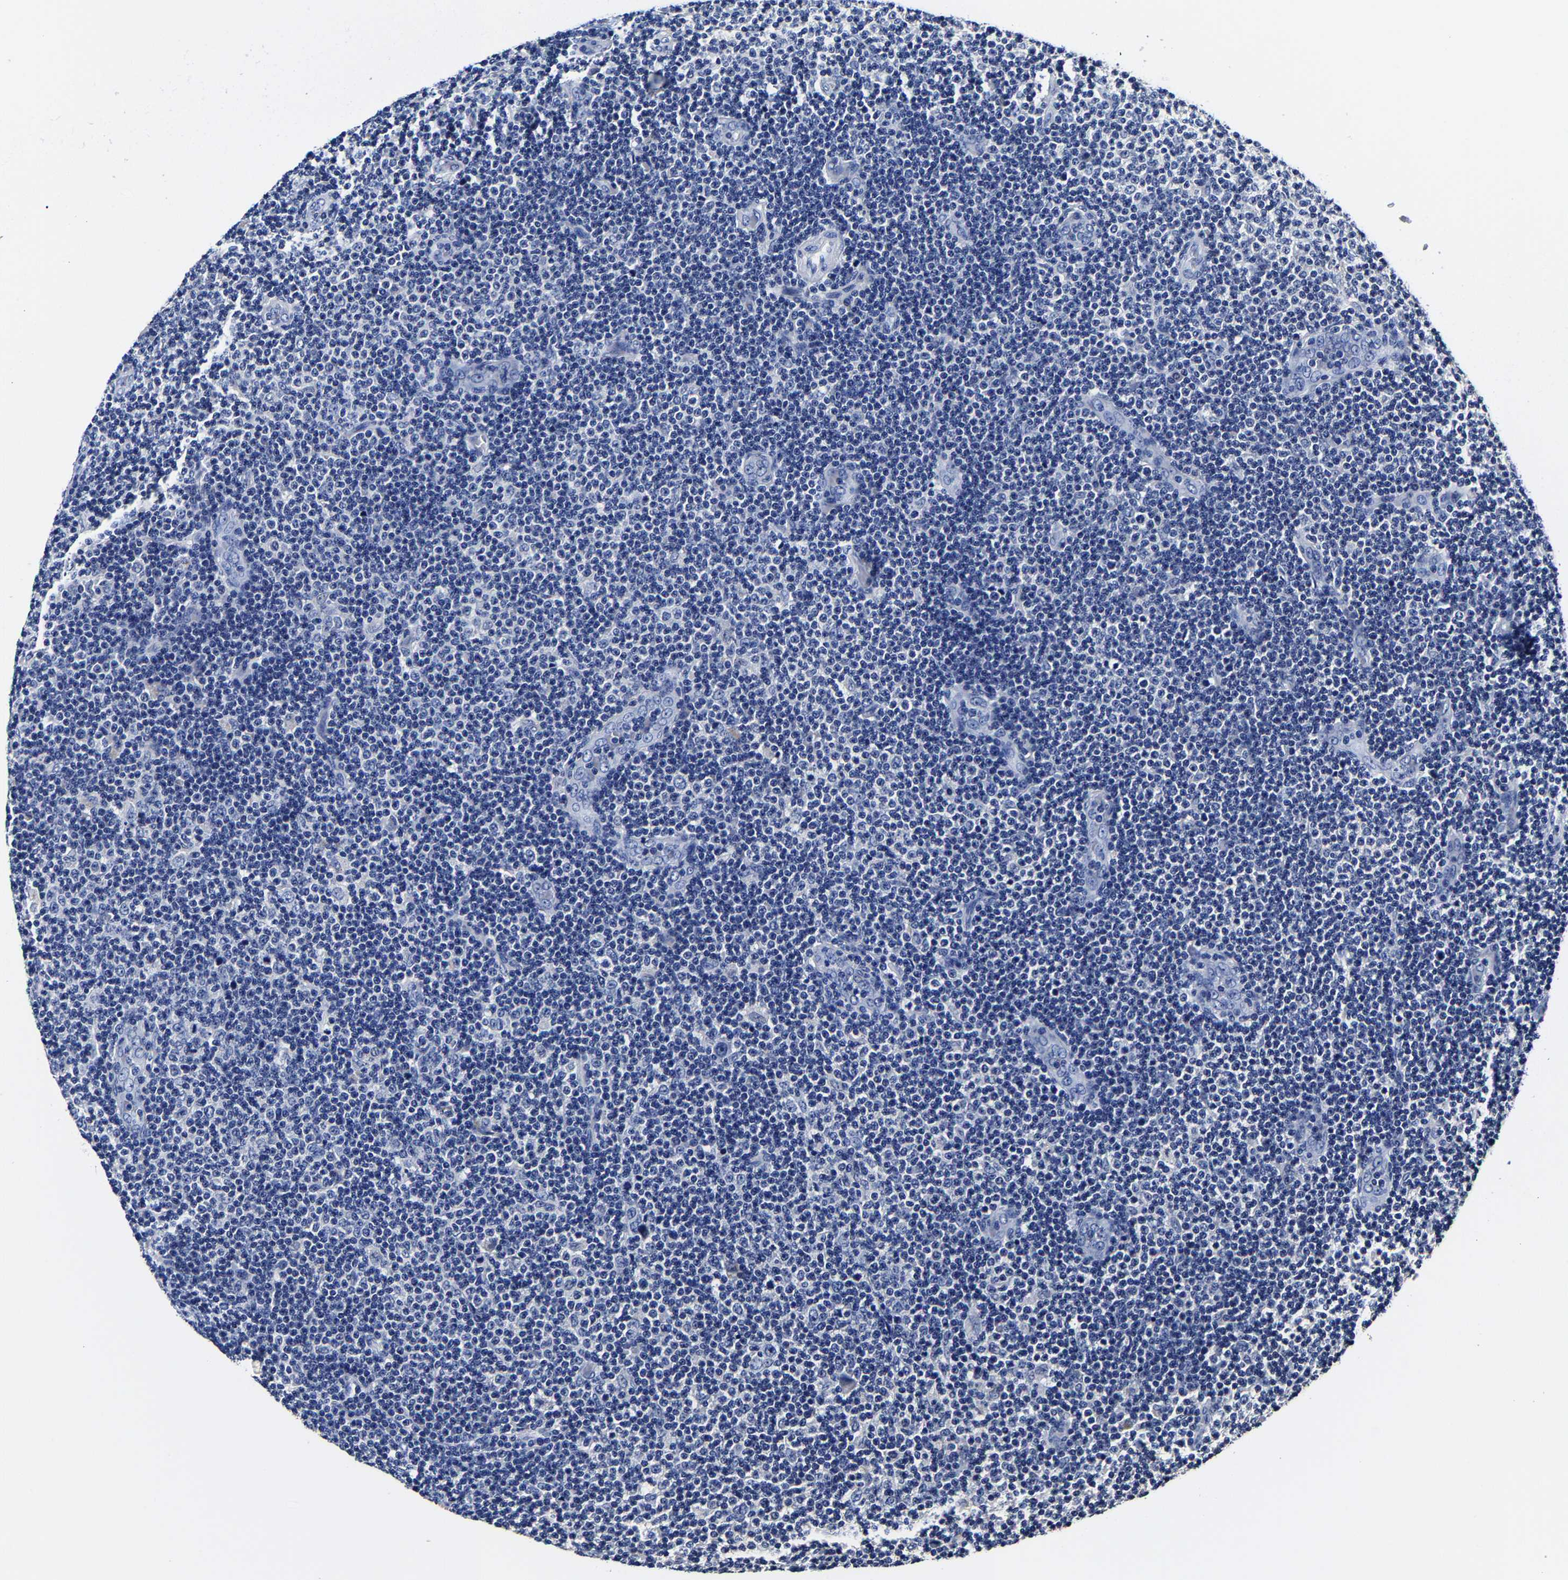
{"staining": {"intensity": "negative", "quantity": "none", "location": "none"}, "tissue": "lymphoma", "cell_type": "Tumor cells", "image_type": "cancer", "snomed": [{"axis": "morphology", "description": "Malignant lymphoma, non-Hodgkin's type, Low grade"}, {"axis": "topography", "description": "Lymph node"}], "caption": "Tumor cells are negative for brown protein staining in malignant lymphoma, non-Hodgkin's type (low-grade).", "gene": "AKAP4", "patient": {"sex": "male", "age": 83}}